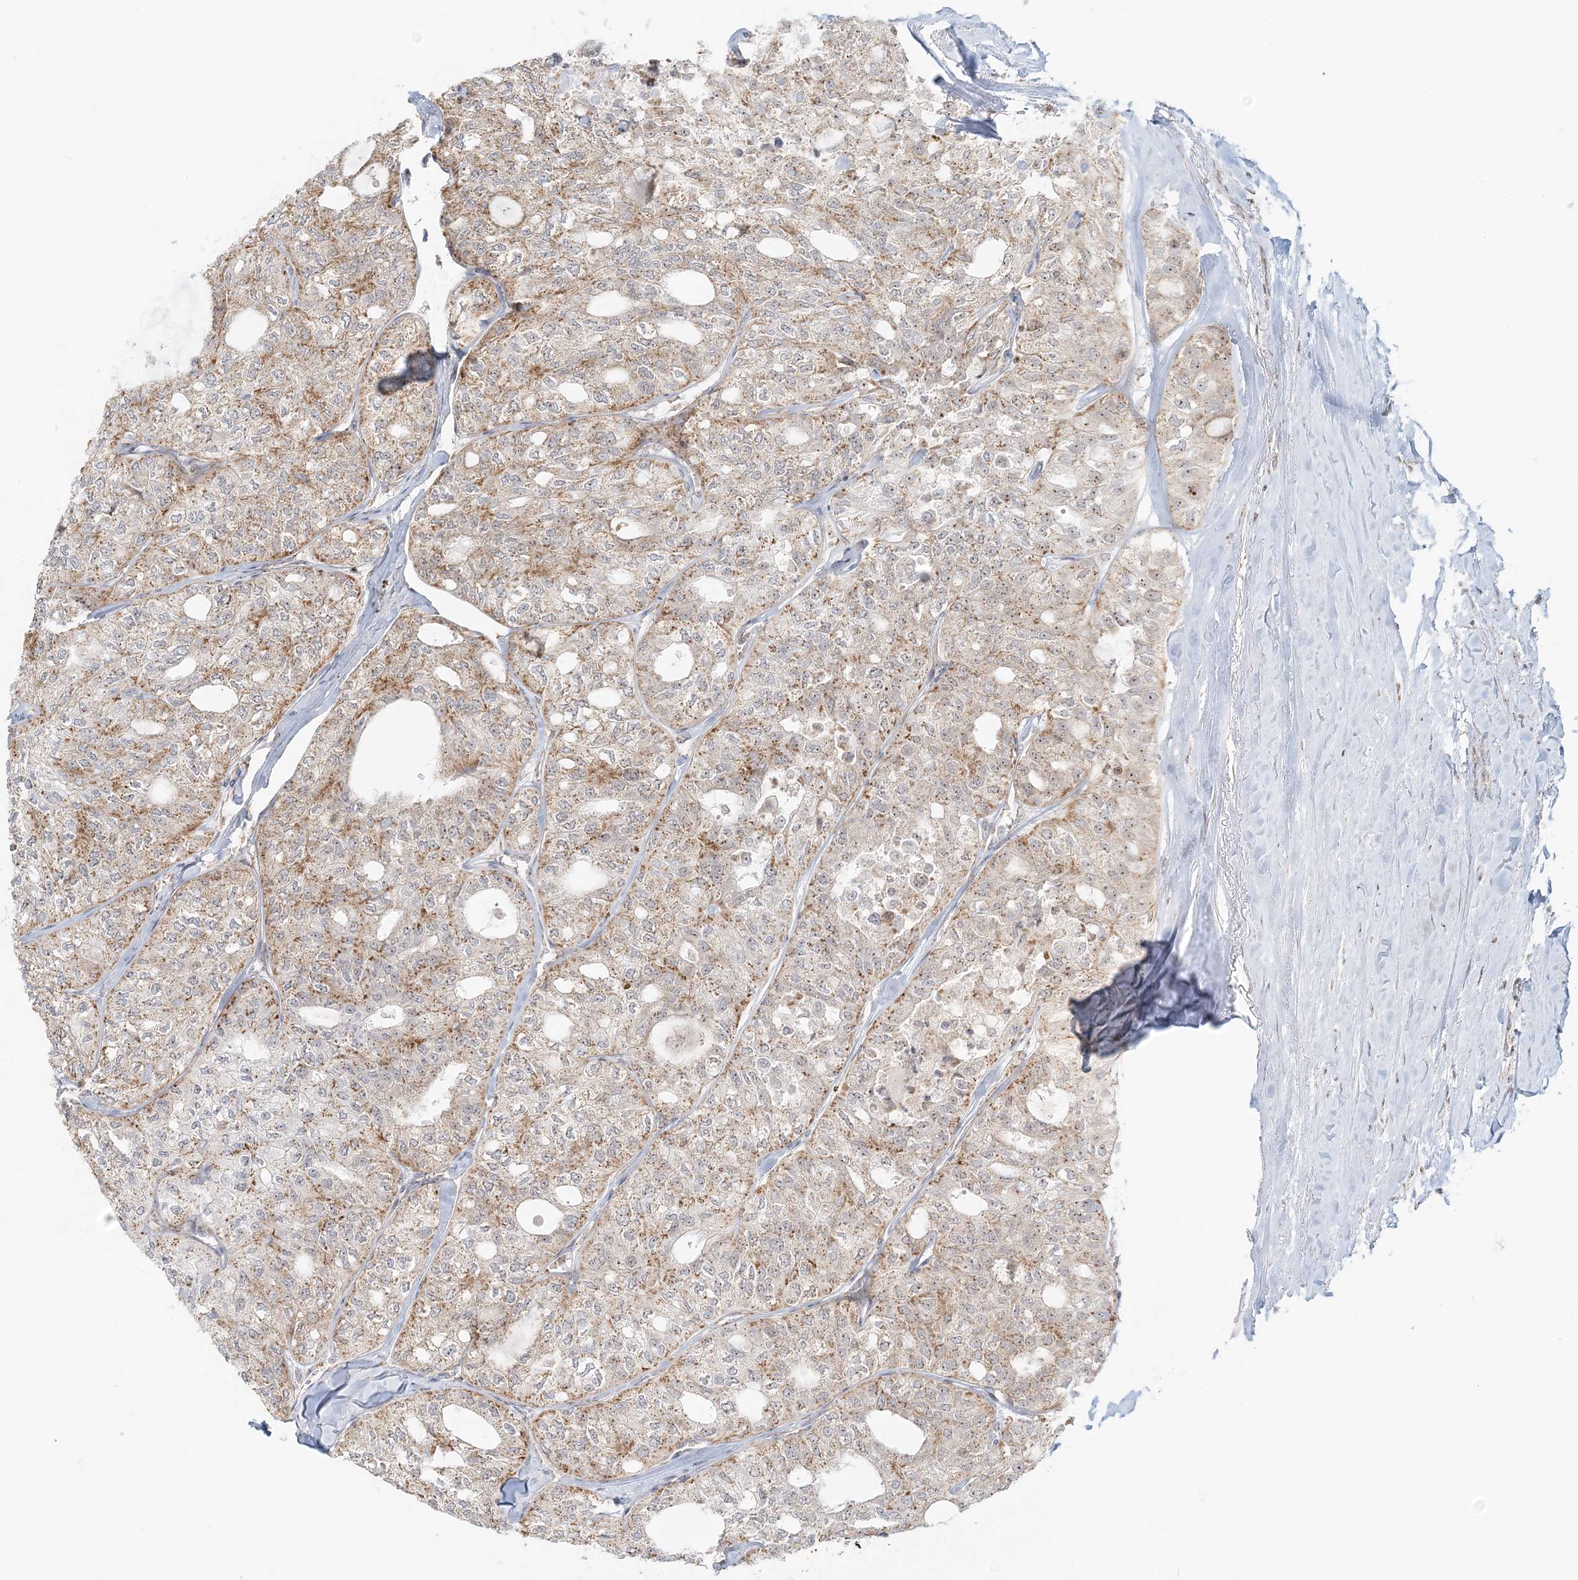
{"staining": {"intensity": "moderate", "quantity": ">75%", "location": "nuclear"}, "tissue": "thyroid cancer", "cell_type": "Tumor cells", "image_type": "cancer", "snomed": [{"axis": "morphology", "description": "Follicular adenoma carcinoma, NOS"}, {"axis": "topography", "description": "Thyroid gland"}], "caption": "High-power microscopy captured an immunohistochemistry (IHC) histopathology image of thyroid cancer, revealing moderate nuclear expression in approximately >75% of tumor cells.", "gene": "UBE2F", "patient": {"sex": "male", "age": 75}}